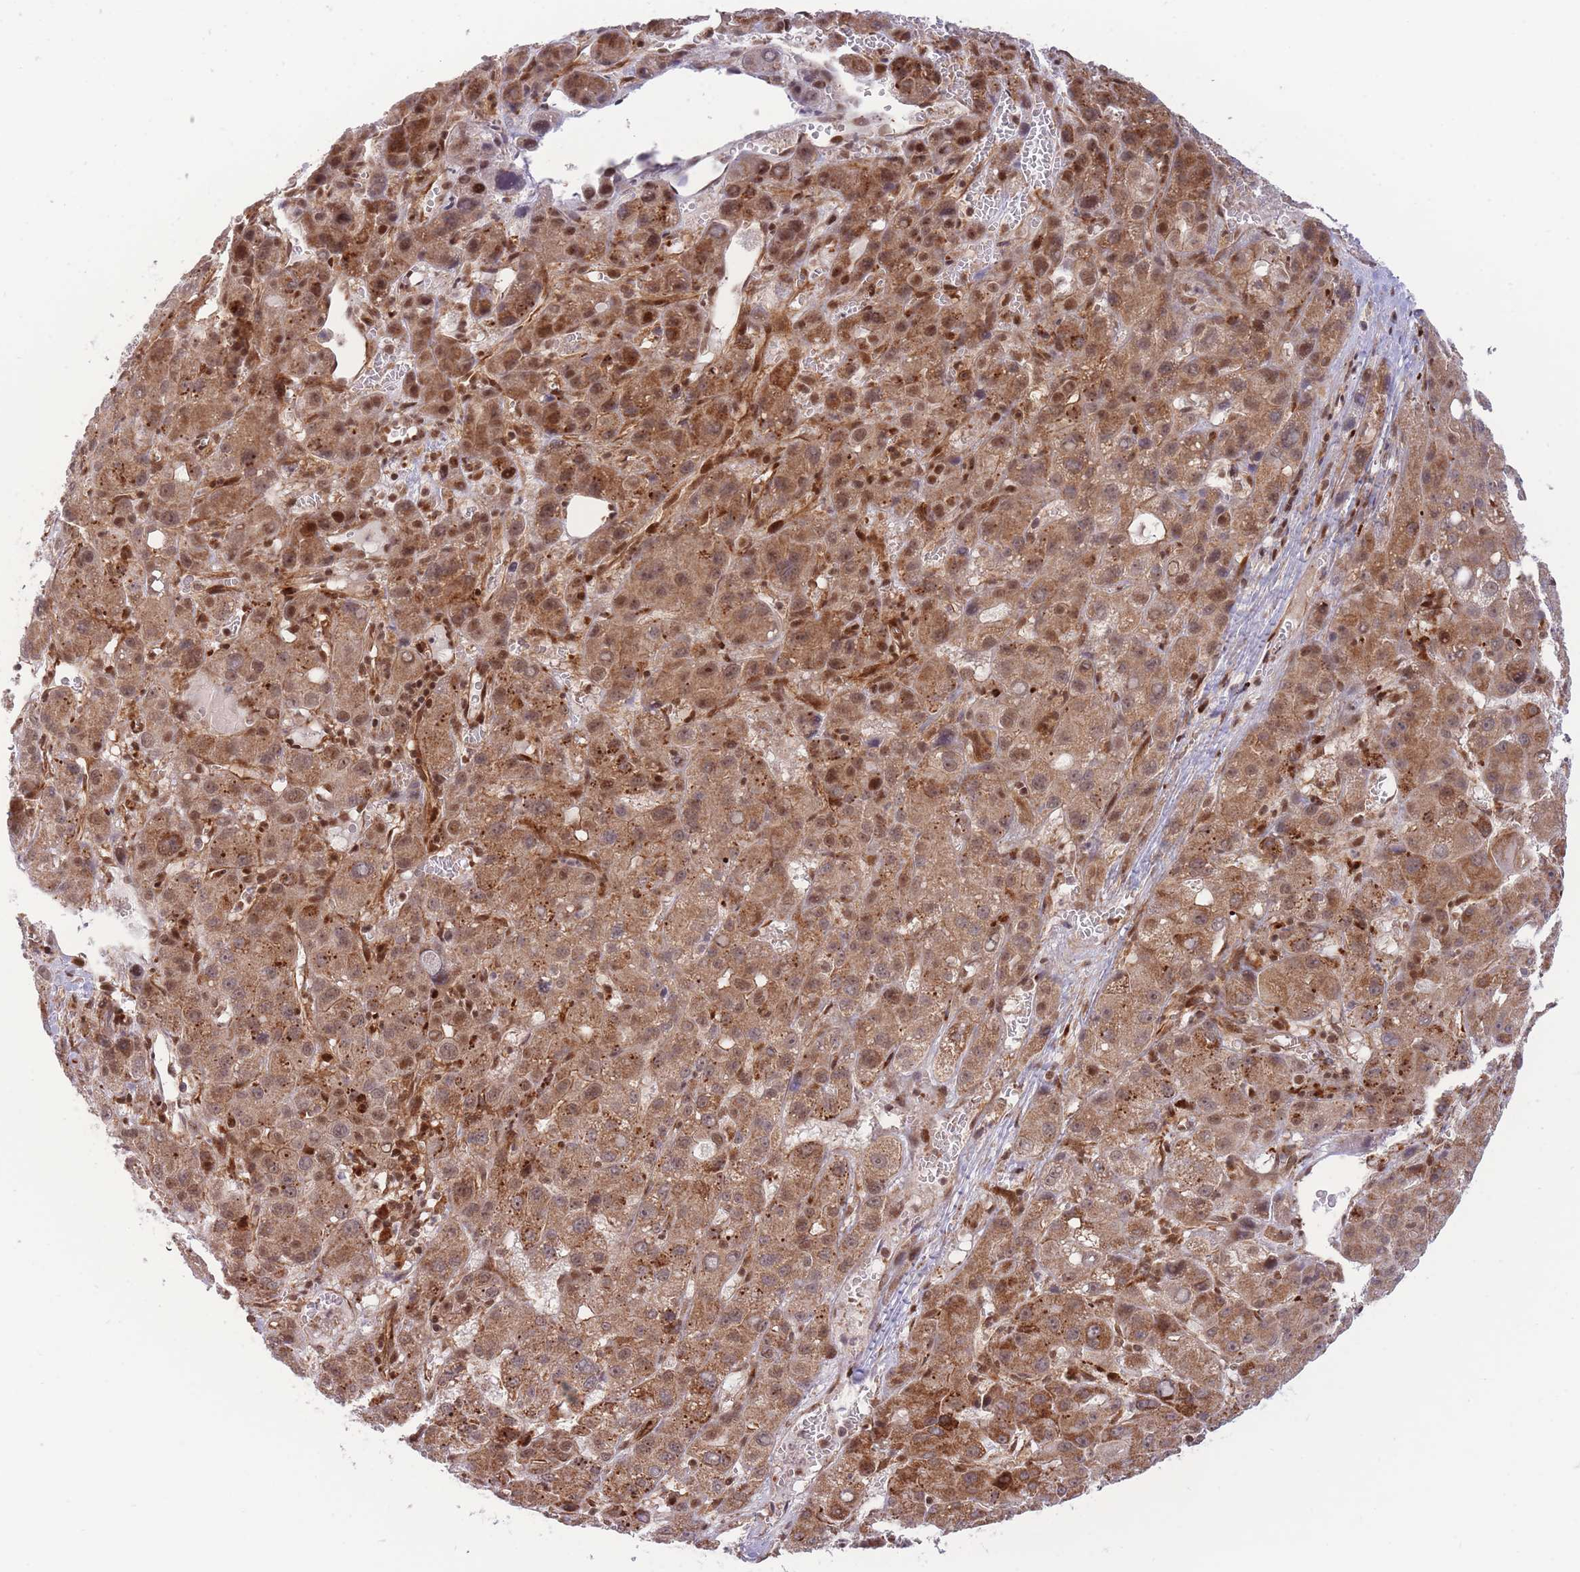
{"staining": {"intensity": "moderate", "quantity": ">75%", "location": "cytoplasmic/membranous,nuclear"}, "tissue": "liver cancer", "cell_type": "Tumor cells", "image_type": "cancer", "snomed": [{"axis": "morphology", "description": "Carcinoma, Hepatocellular, NOS"}, {"axis": "topography", "description": "Liver"}], "caption": "Approximately >75% of tumor cells in human liver hepatocellular carcinoma exhibit moderate cytoplasmic/membranous and nuclear protein expression as visualized by brown immunohistochemical staining.", "gene": "BOD1L1", "patient": {"sex": "male", "age": 55}}